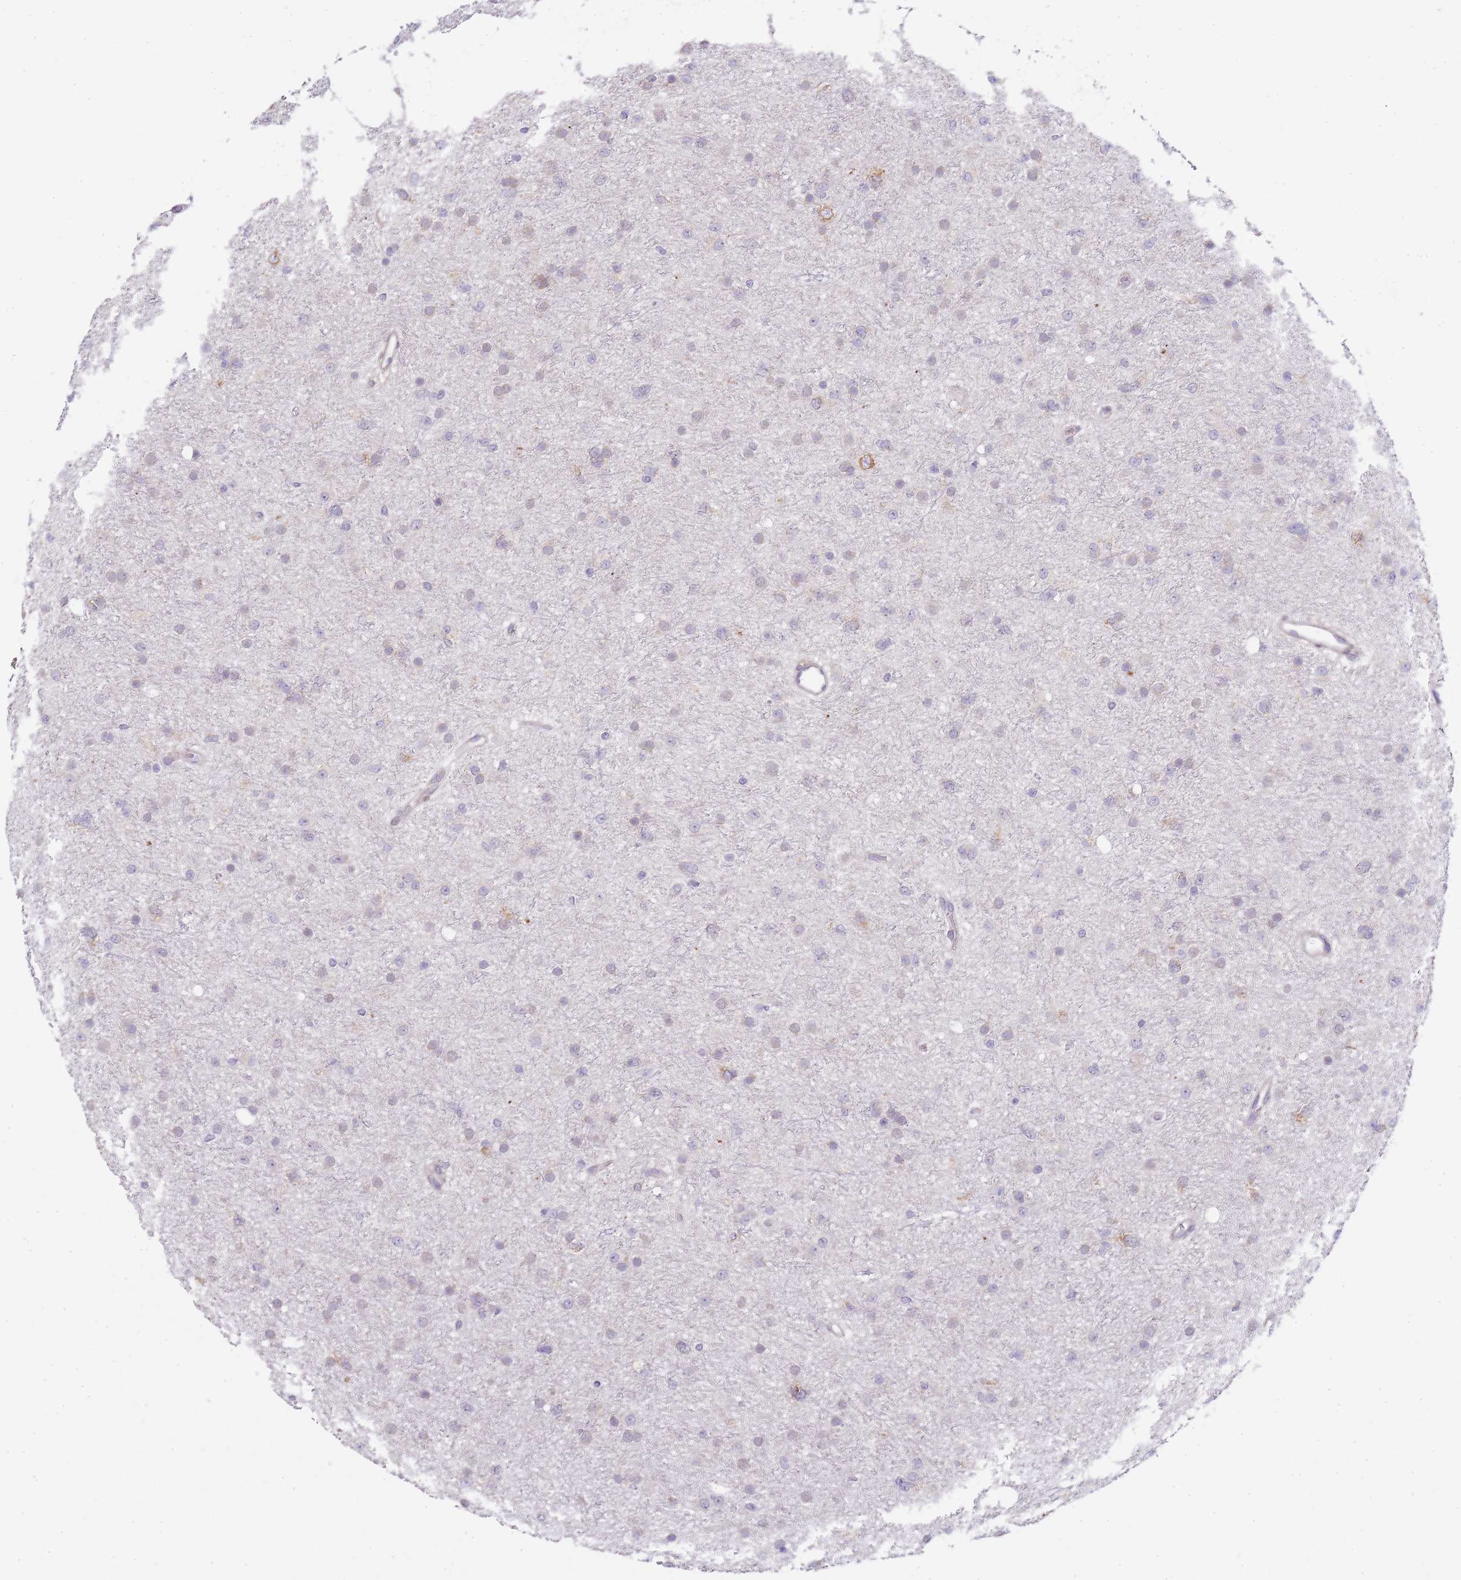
{"staining": {"intensity": "weak", "quantity": "<25%", "location": "cytoplasmic/membranous"}, "tissue": "glioma", "cell_type": "Tumor cells", "image_type": "cancer", "snomed": [{"axis": "morphology", "description": "Glioma, malignant, Low grade"}, {"axis": "topography", "description": "Cerebral cortex"}], "caption": "This is an immunohistochemistry (IHC) histopathology image of malignant low-grade glioma. There is no expression in tumor cells.", "gene": "TBC1D9", "patient": {"sex": "female", "age": 39}}